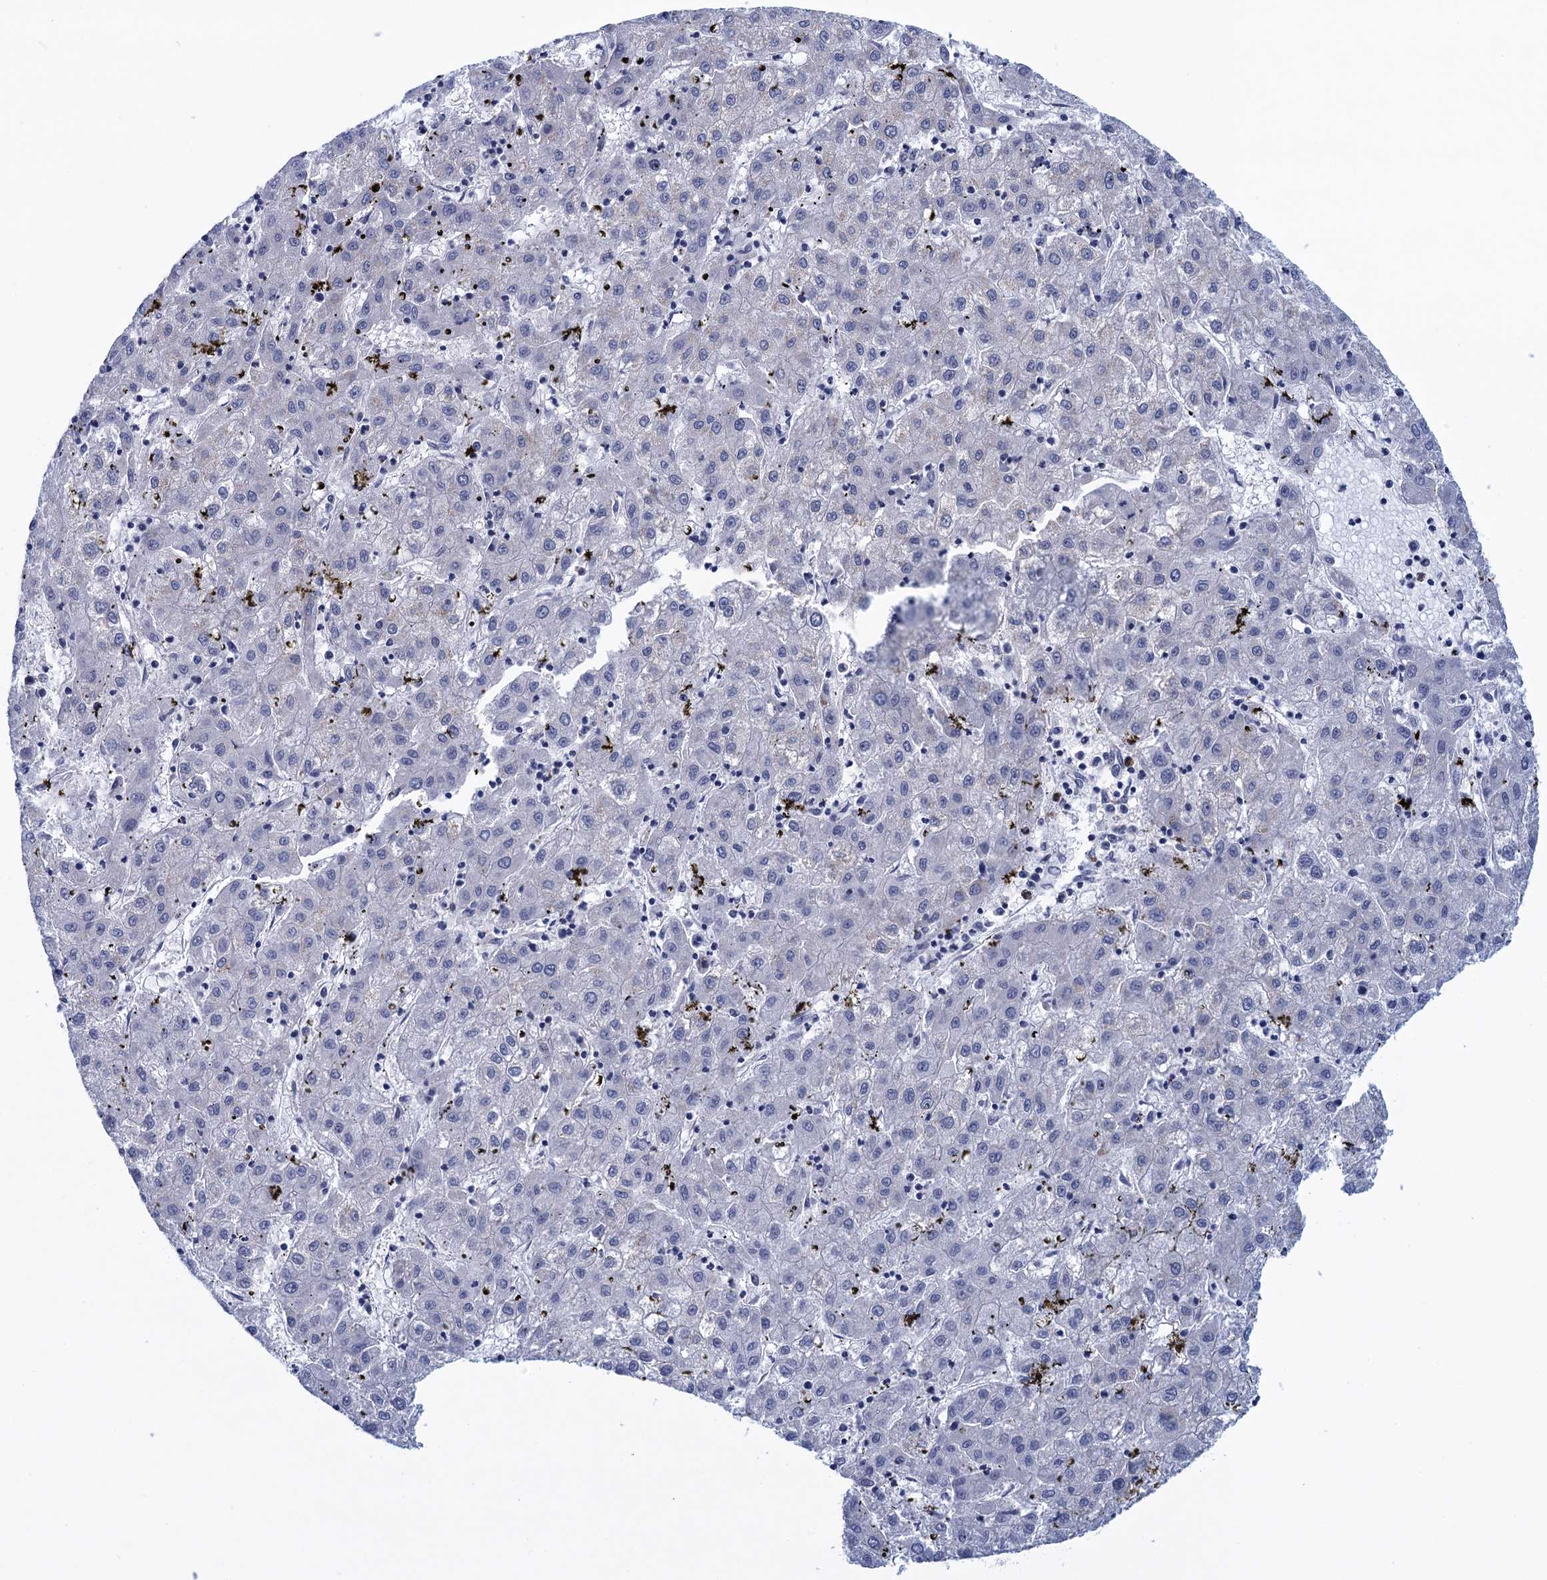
{"staining": {"intensity": "negative", "quantity": "none", "location": "none"}, "tissue": "liver cancer", "cell_type": "Tumor cells", "image_type": "cancer", "snomed": [{"axis": "morphology", "description": "Carcinoma, Hepatocellular, NOS"}, {"axis": "topography", "description": "Liver"}], "caption": "An image of human hepatocellular carcinoma (liver) is negative for staining in tumor cells. Brightfield microscopy of immunohistochemistry (IHC) stained with DAB (brown) and hematoxylin (blue), captured at high magnification.", "gene": "SCEL", "patient": {"sex": "male", "age": 72}}